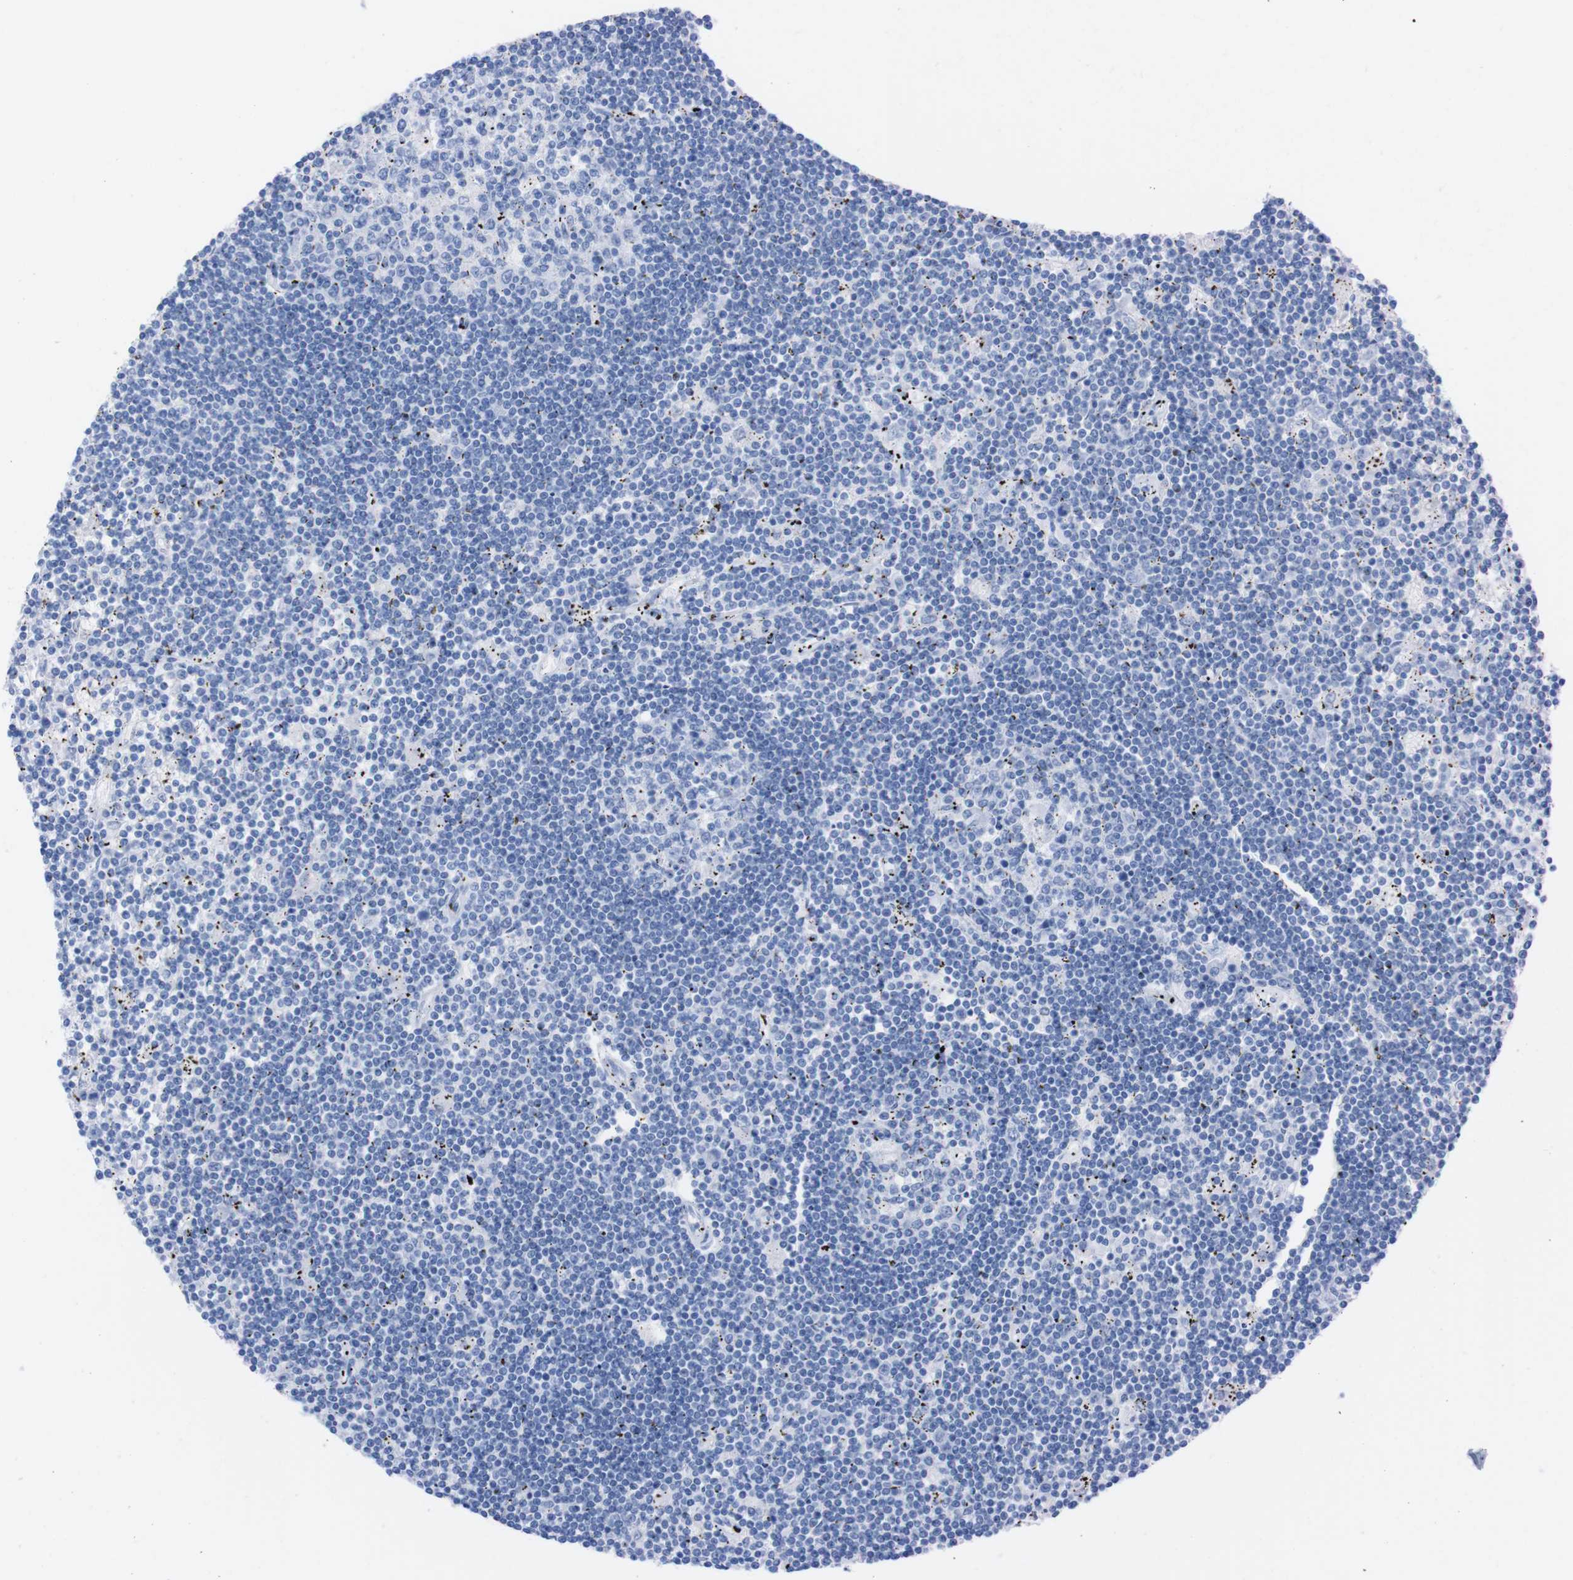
{"staining": {"intensity": "negative", "quantity": "none", "location": "none"}, "tissue": "lymphoma", "cell_type": "Tumor cells", "image_type": "cancer", "snomed": [{"axis": "morphology", "description": "Malignant lymphoma, non-Hodgkin's type, Low grade"}, {"axis": "topography", "description": "Spleen"}], "caption": "Malignant lymphoma, non-Hodgkin's type (low-grade) was stained to show a protein in brown. There is no significant positivity in tumor cells. Nuclei are stained in blue.", "gene": "P2RY12", "patient": {"sex": "male", "age": 76}}